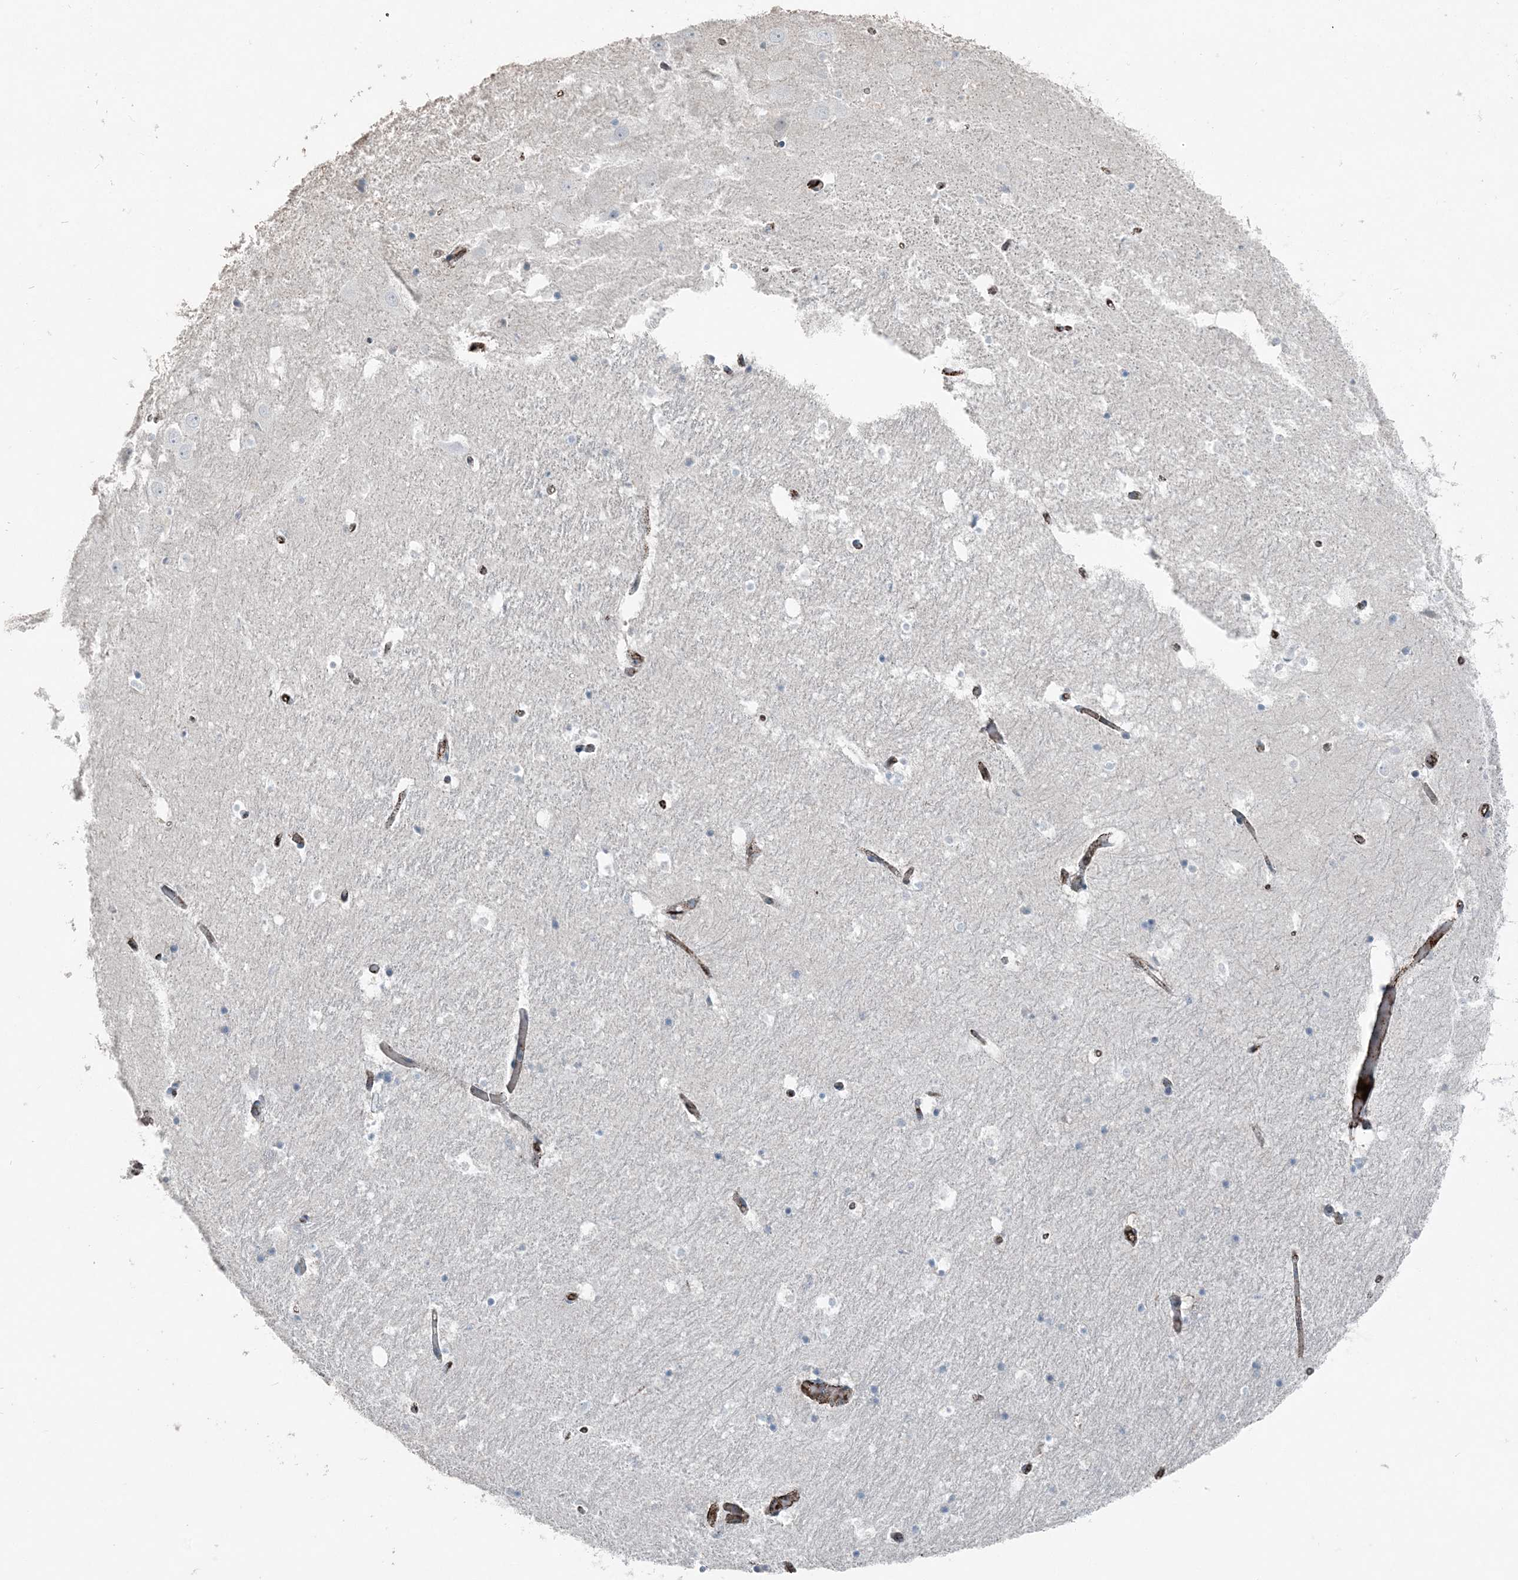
{"staining": {"intensity": "negative", "quantity": "none", "location": "none"}, "tissue": "hippocampus", "cell_type": "Glial cells", "image_type": "normal", "snomed": [{"axis": "morphology", "description": "Normal tissue, NOS"}, {"axis": "topography", "description": "Hippocampus"}], "caption": "DAB (3,3'-diaminobenzidine) immunohistochemical staining of normal hippocampus reveals no significant positivity in glial cells.", "gene": "ELOVL7", "patient": {"sex": "female", "age": 52}}